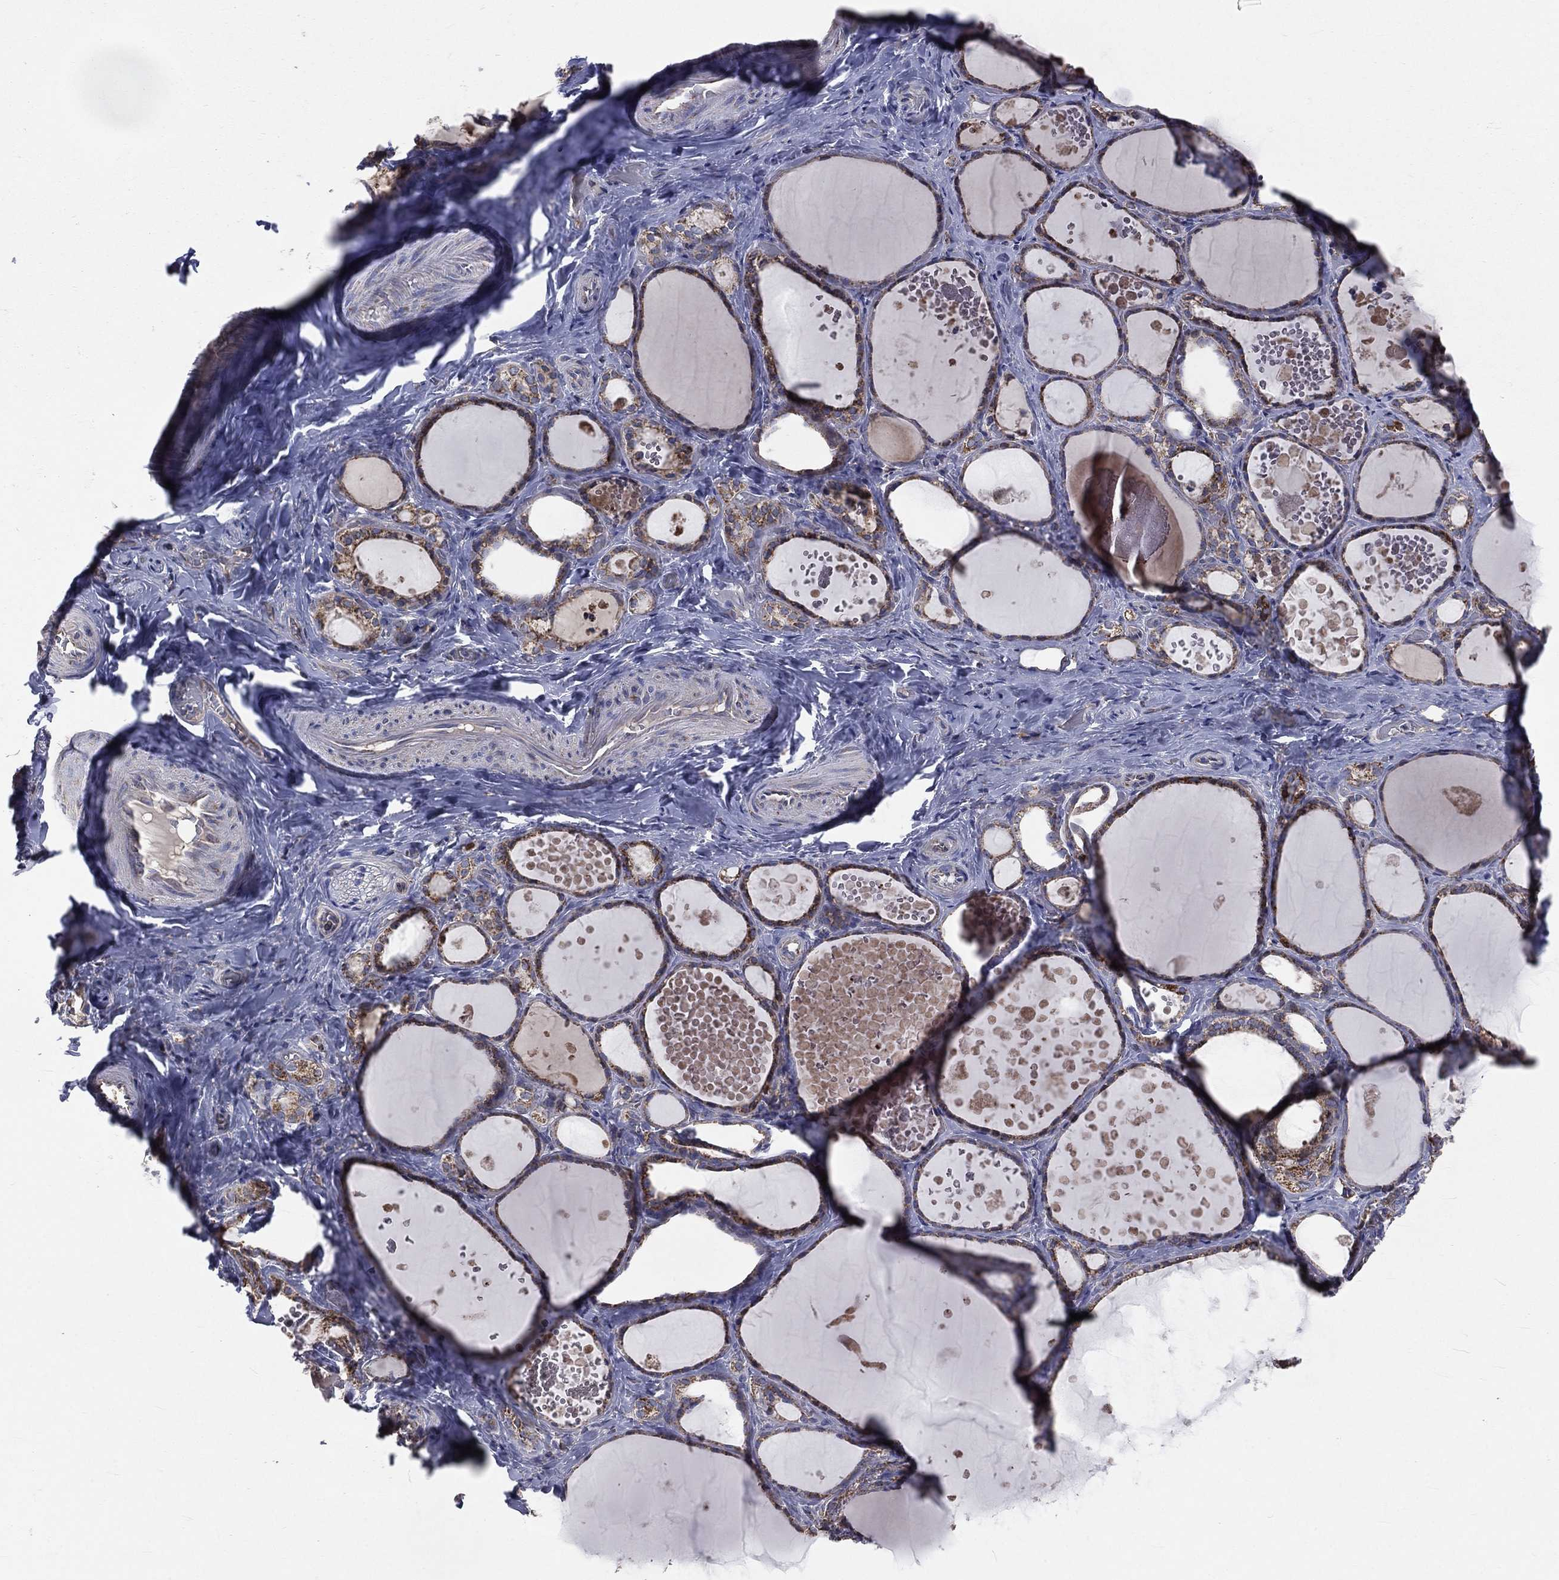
{"staining": {"intensity": "moderate", "quantity": "<25%", "location": "cytoplasmic/membranous"}, "tissue": "thyroid gland", "cell_type": "Glandular cells", "image_type": "normal", "snomed": [{"axis": "morphology", "description": "Normal tissue, NOS"}, {"axis": "topography", "description": "Thyroid gland"}], "caption": "Normal thyroid gland reveals moderate cytoplasmic/membranous expression in about <25% of glandular cells, visualized by immunohistochemistry. (DAB = brown stain, brightfield microscopy at high magnification).", "gene": "GPD1", "patient": {"sex": "female", "age": 56}}